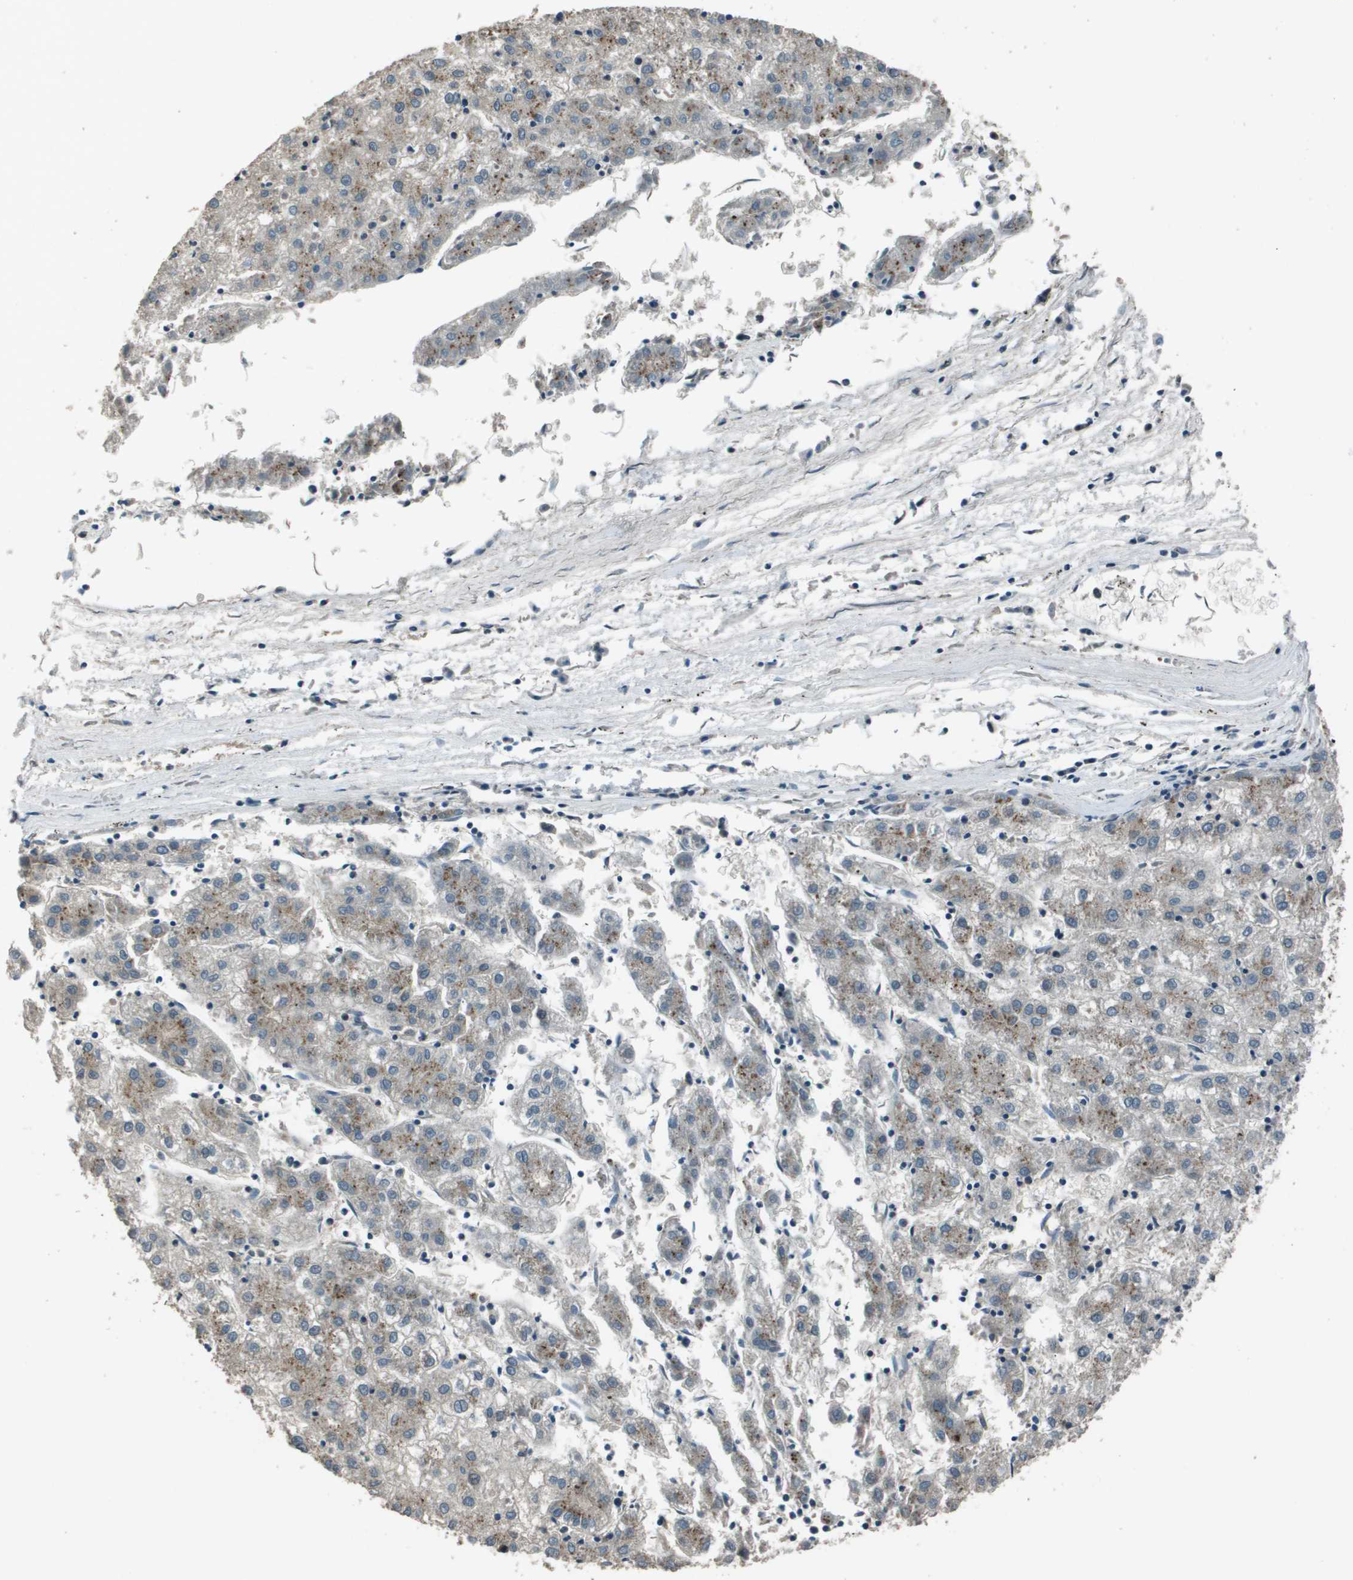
{"staining": {"intensity": "negative", "quantity": "none", "location": "none"}, "tissue": "liver cancer", "cell_type": "Tumor cells", "image_type": "cancer", "snomed": [{"axis": "morphology", "description": "Carcinoma, Hepatocellular, NOS"}, {"axis": "topography", "description": "Liver"}], "caption": "High power microscopy photomicrograph of an IHC histopathology image of hepatocellular carcinoma (liver), revealing no significant positivity in tumor cells.", "gene": "ARHGEF11", "patient": {"sex": "male", "age": 72}}